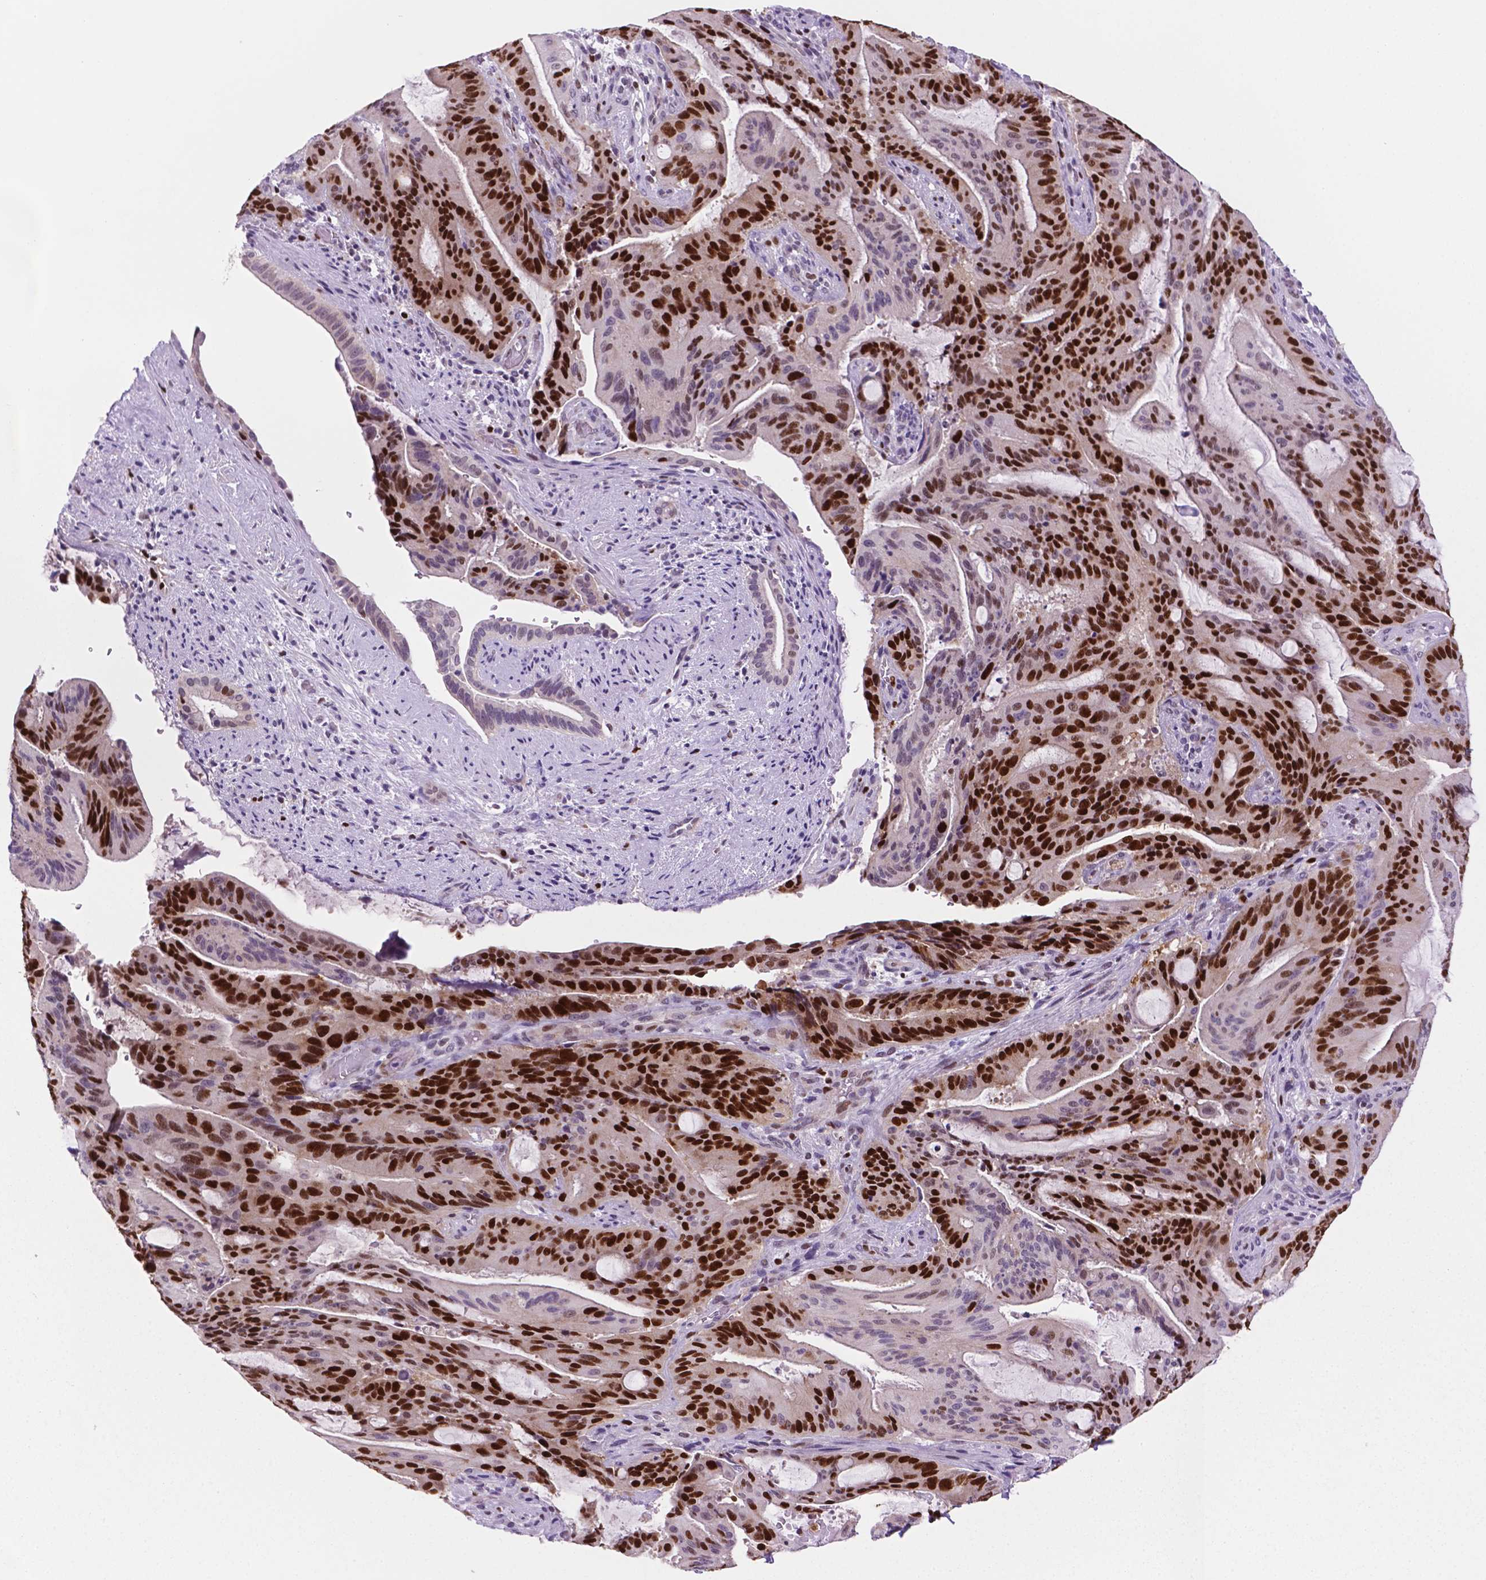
{"staining": {"intensity": "strong", "quantity": ">75%", "location": "nuclear"}, "tissue": "liver cancer", "cell_type": "Tumor cells", "image_type": "cancer", "snomed": [{"axis": "morphology", "description": "Cholangiocarcinoma"}, {"axis": "topography", "description": "Liver"}], "caption": "Liver cancer (cholangiocarcinoma) was stained to show a protein in brown. There is high levels of strong nuclear expression in about >75% of tumor cells. (DAB (3,3'-diaminobenzidine) IHC, brown staining for protein, blue staining for nuclei).", "gene": "NCAPH2", "patient": {"sex": "female", "age": 73}}